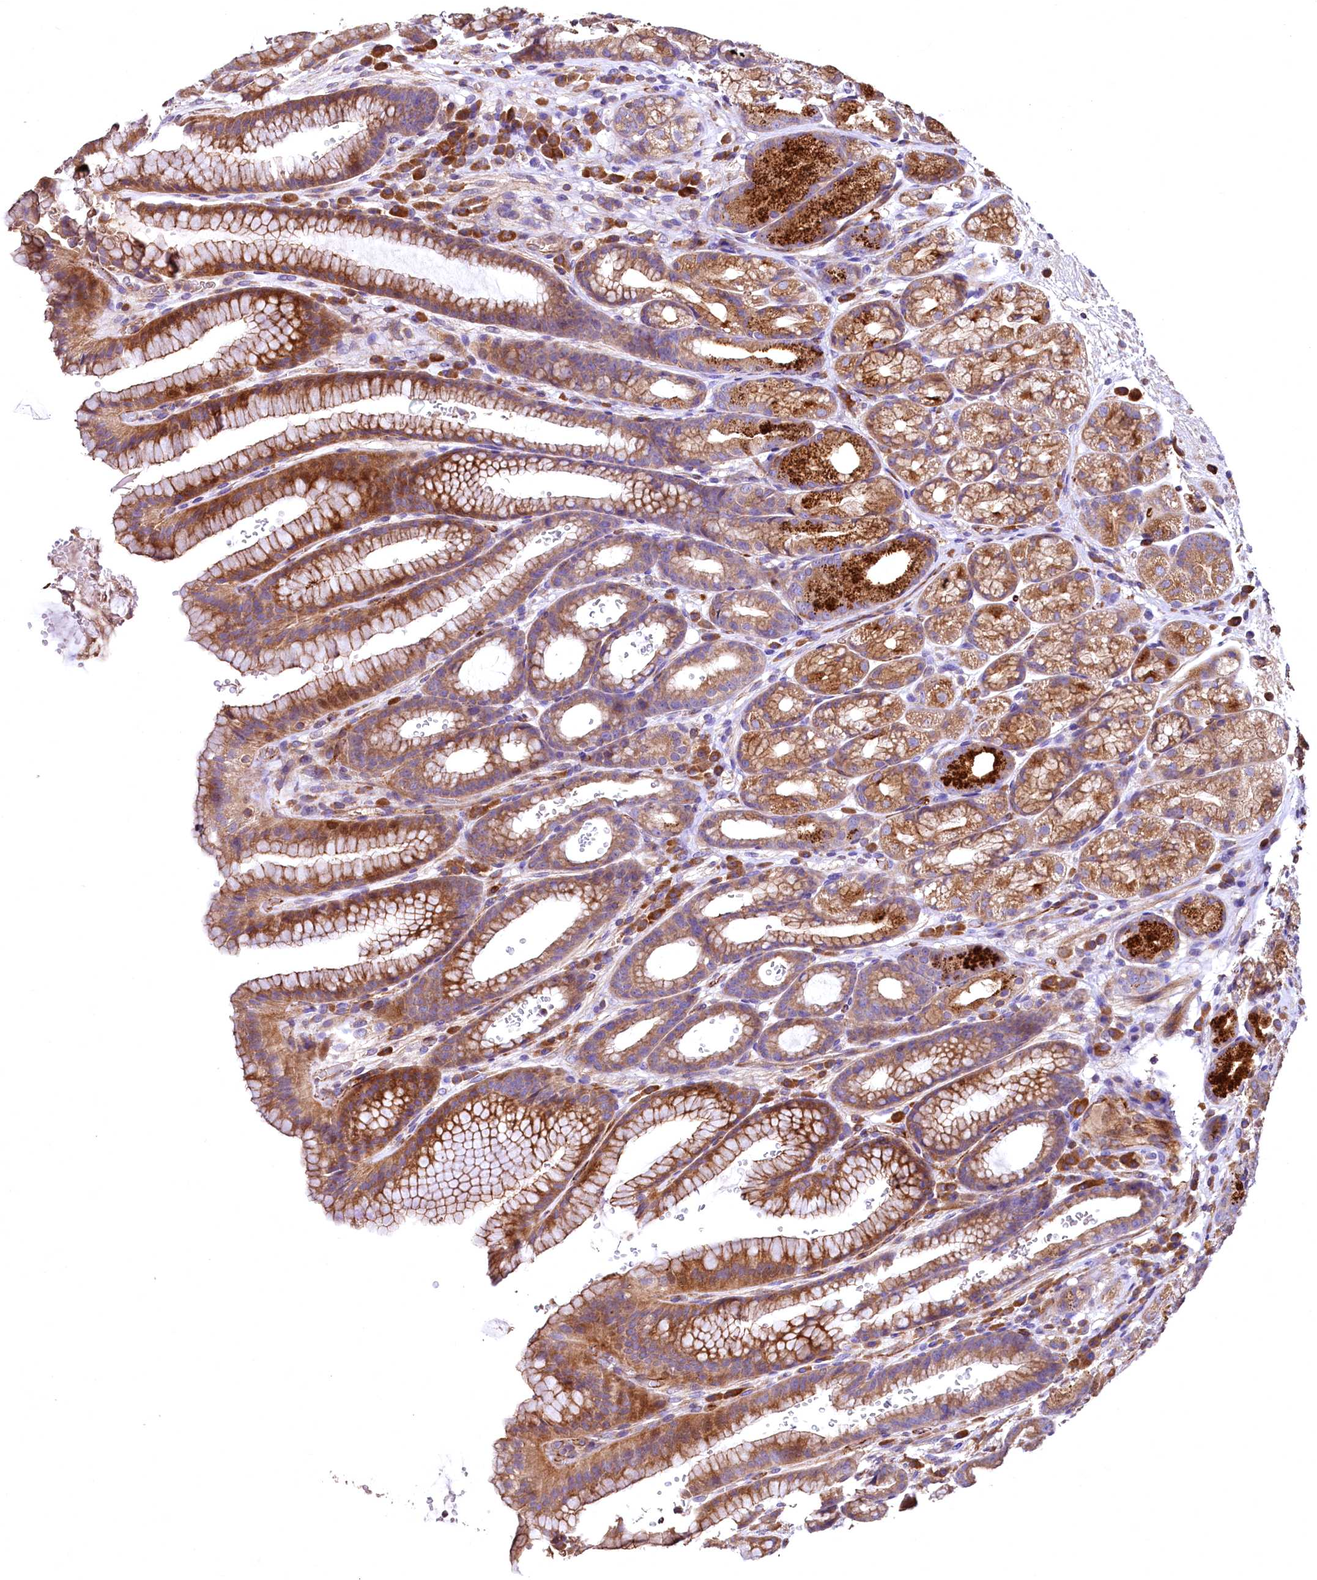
{"staining": {"intensity": "moderate", "quantity": ">75%", "location": "cytoplasmic/membranous"}, "tissue": "stomach", "cell_type": "Glandular cells", "image_type": "normal", "snomed": [{"axis": "morphology", "description": "Normal tissue, NOS"}, {"axis": "morphology", "description": "Adenocarcinoma, NOS"}, {"axis": "topography", "description": "Stomach"}], "caption": "A high-resolution micrograph shows immunohistochemistry (IHC) staining of benign stomach, which exhibits moderate cytoplasmic/membranous expression in approximately >75% of glandular cells. (IHC, brightfield microscopy, high magnification).", "gene": "RASSF1", "patient": {"sex": "male", "age": 57}}